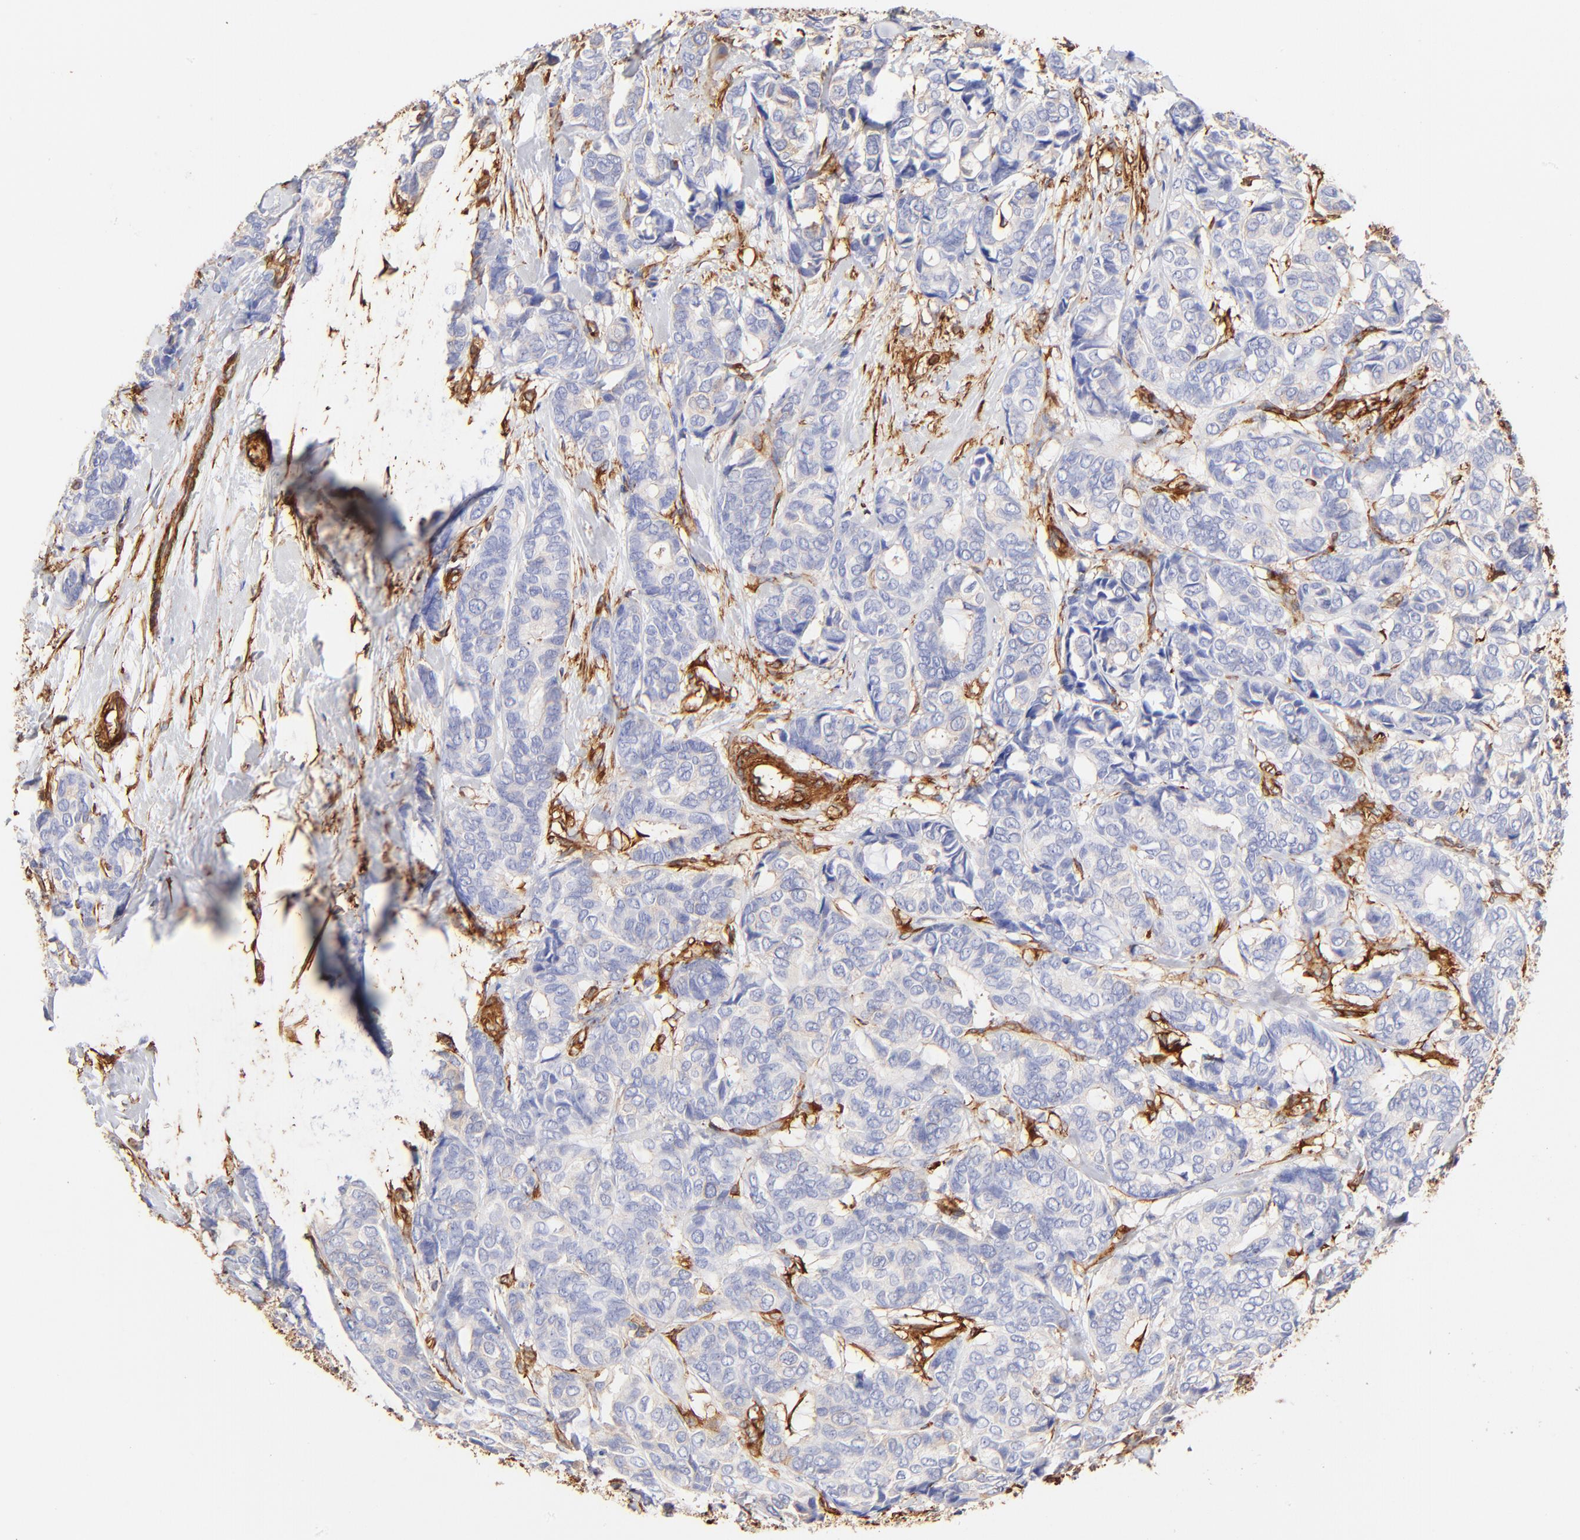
{"staining": {"intensity": "weak", "quantity": "25%-75%", "location": "cytoplasmic/membranous"}, "tissue": "breast cancer", "cell_type": "Tumor cells", "image_type": "cancer", "snomed": [{"axis": "morphology", "description": "Duct carcinoma"}, {"axis": "topography", "description": "Breast"}], "caption": "Breast intraductal carcinoma stained with IHC reveals weak cytoplasmic/membranous staining in about 25%-75% of tumor cells. Immunohistochemistry (ihc) stains the protein of interest in brown and the nuclei are stained blue.", "gene": "FLNA", "patient": {"sex": "female", "age": 87}}